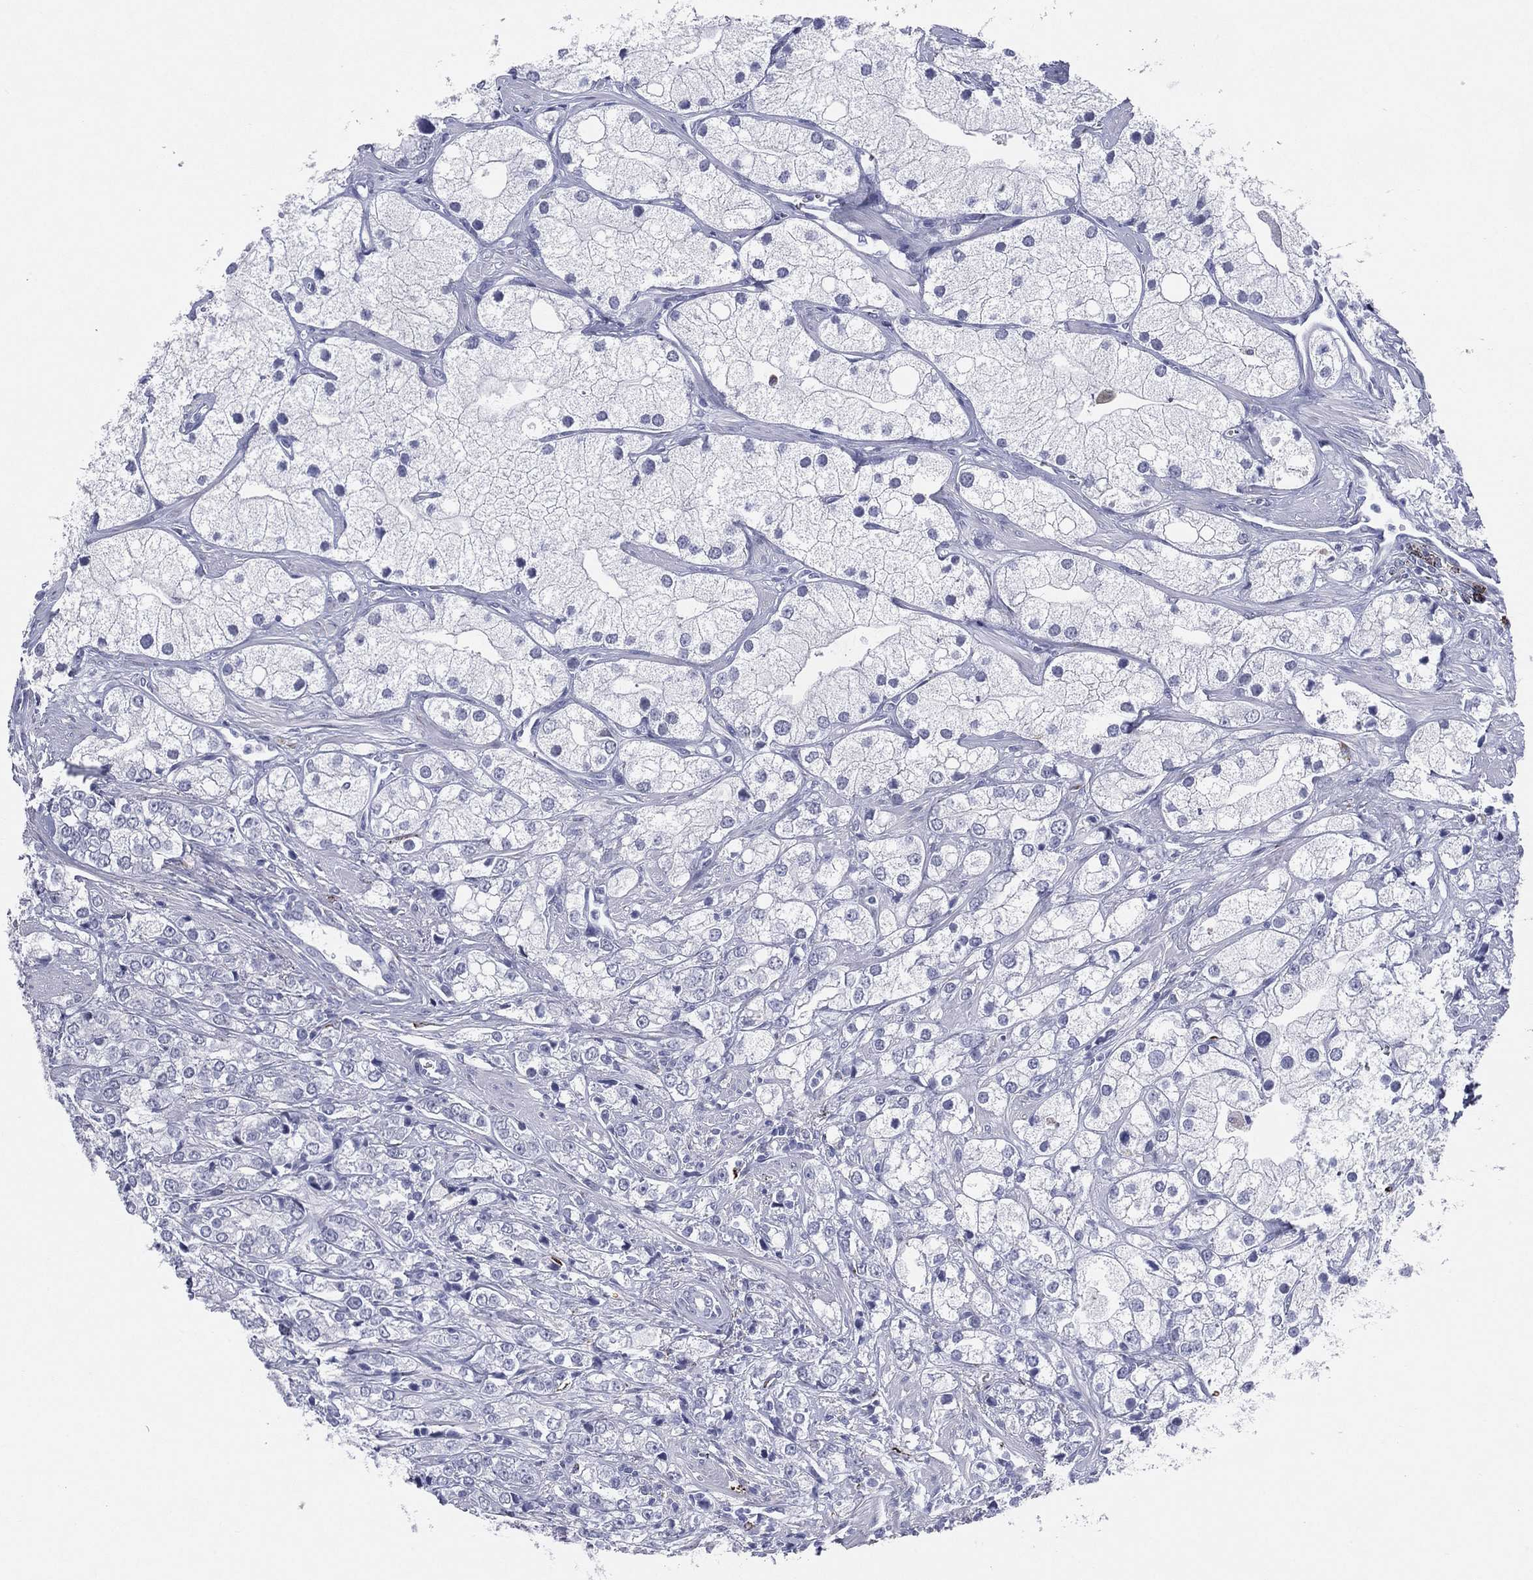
{"staining": {"intensity": "negative", "quantity": "none", "location": "none"}, "tissue": "prostate cancer", "cell_type": "Tumor cells", "image_type": "cancer", "snomed": [{"axis": "morphology", "description": "Adenocarcinoma, NOS"}, {"axis": "topography", "description": "Prostate and seminal vesicle, NOS"}, {"axis": "topography", "description": "Prostate"}], "caption": "DAB (3,3'-diaminobenzidine) immunohistochemical staining of adenocarcinoma (prostate) shows no significant positivity in tumor cells.", "gene": "HLA-DOA", "patient": {"sex": "male", "age": 79}}